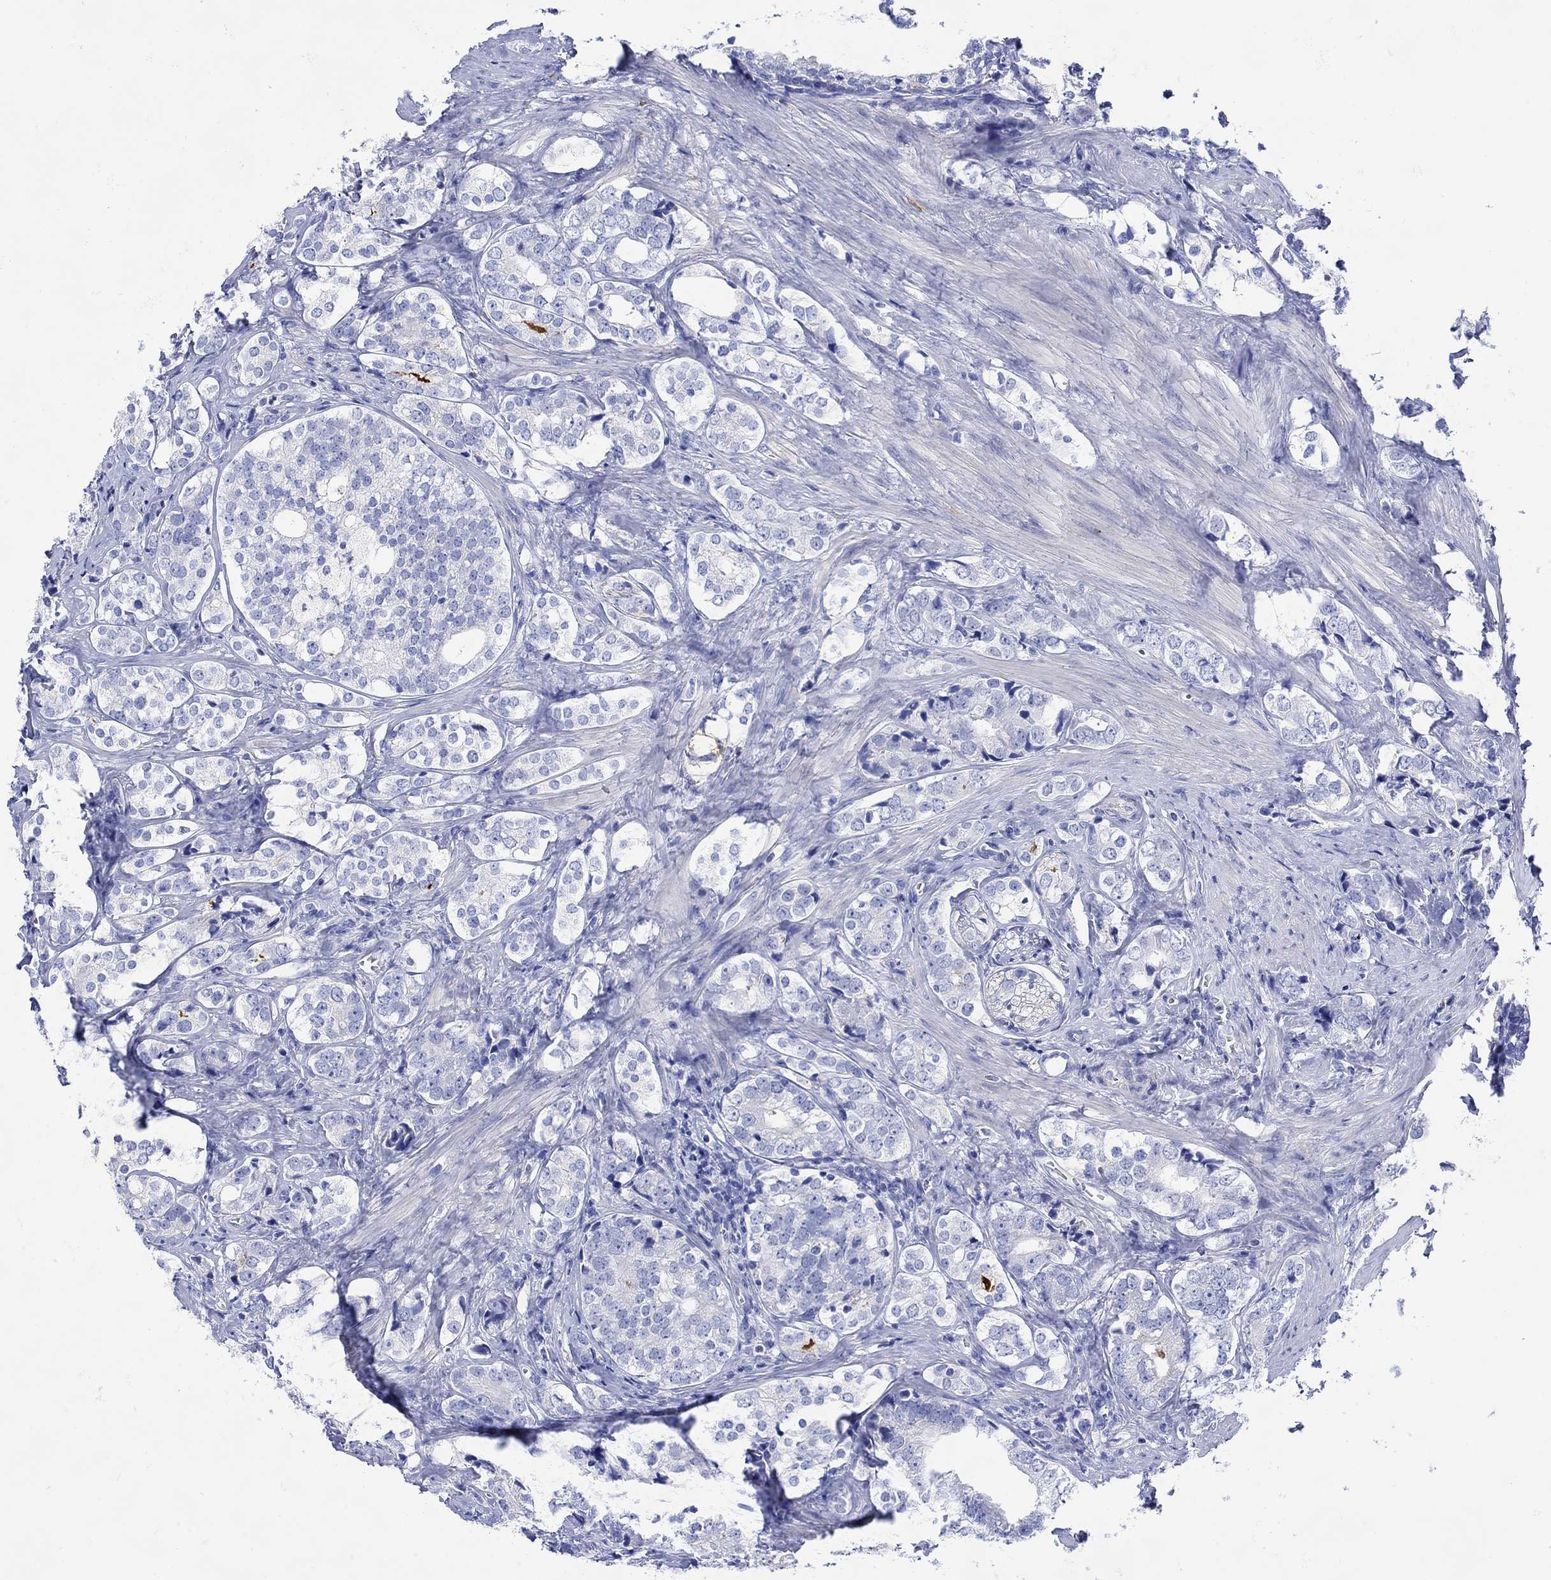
{"staining": {"intensity": "negative", "quantity": "none", "location": "none"}, "tissue": "prostate cancer", "cell_type": "Tumor cells", "image_type": "cancer", "snomed": [{"axis": "morphology", "description": "Adenocarcinoma, NOS"}, {"axis": "topography", "description": "Prostate and seminal vesicle, NOS"}], "caption": "High power microscopy micrograph of an IHC photomicrograph of prostate cancer, revealing no significant positivity in tumor cells. (DAB immunohistochemistry (IHC) visualized using brightfield microscopy, high magnification).", "gene": "ANKMY1", "patient": {"sex": "male", "age": 63}}